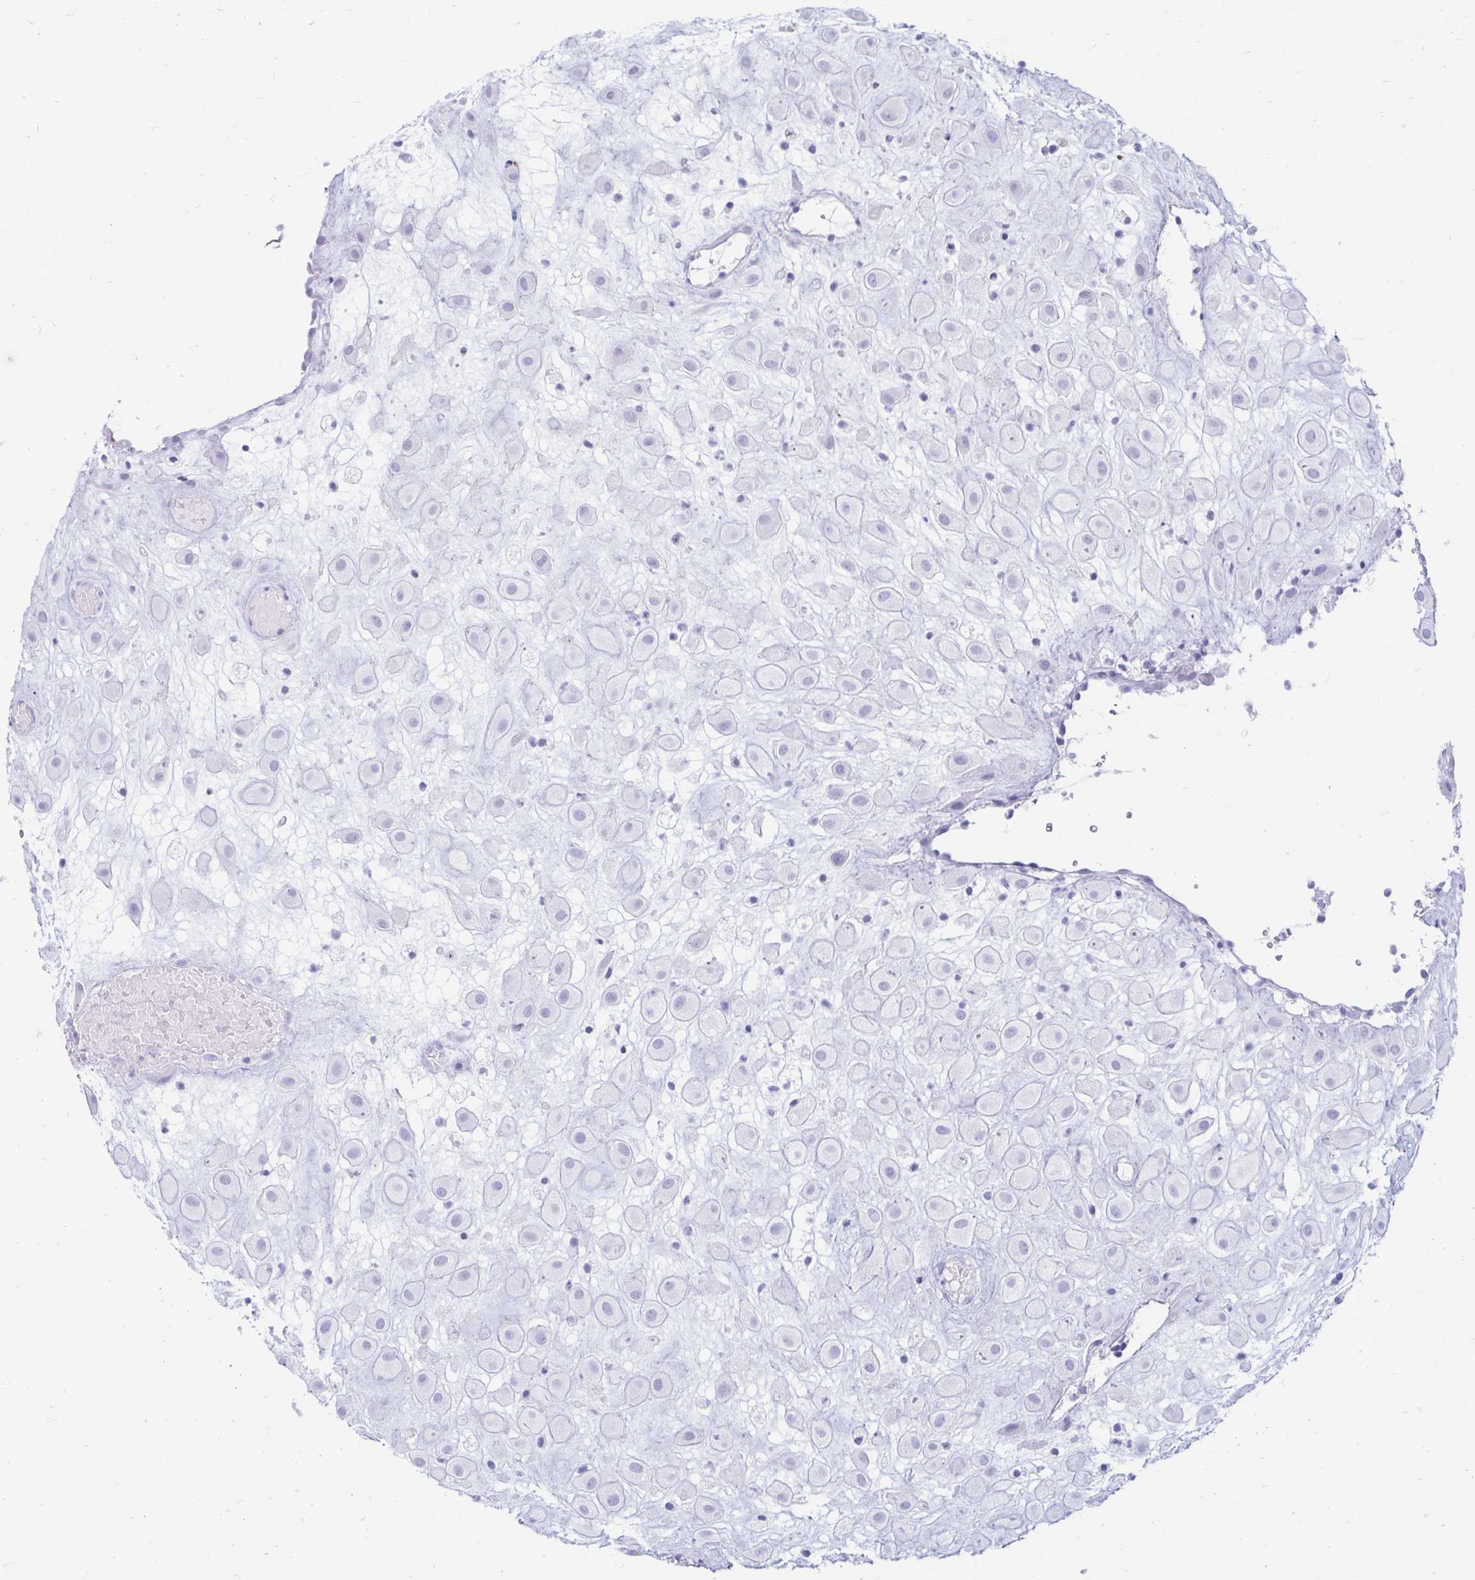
{"staining": {"intensity": "negative", "quantity": "none", "location": "none"}, "tissue": "placenta", "cell_type": "Decidual cells", "image_type": "normal", "snomed": [{"axis": "morphology", "description": "Normal tissue, NOS"}, {"axis": "topography", "description": "Placenta"}], "caption": "Protein analysis of benign placenta displays no significant positivity in decidual cells.", "gene": "ERICH6", "patient": {"sex": "female", "age": 24}}